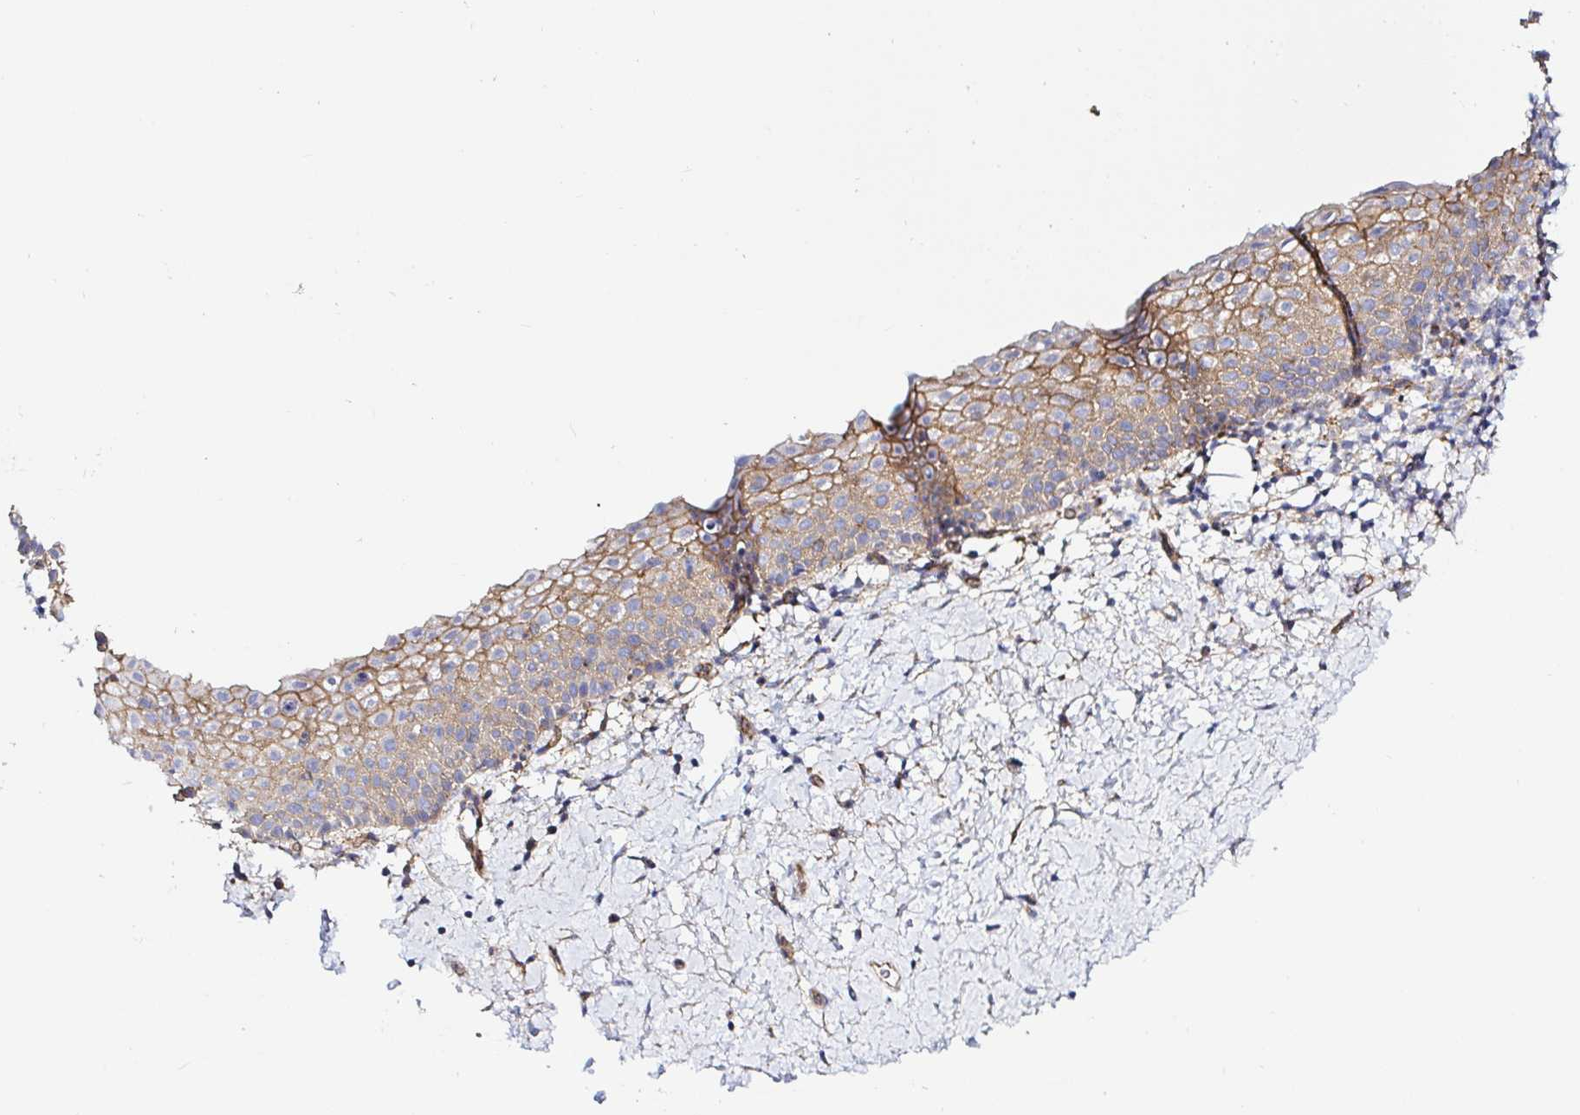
{"staining": {"intensity": "moderate", "quantity": "<25%", "location": "cytoplasmic/membranous"}, "tissue": "vagina", "cell_type": "Squamous epithelial cells", "image_type": "normal", "snomed": [{"axis": "morphology", "description": "Normal tissue, NOS"}, {"axis": "topography", "description": "Vagina"}], "caption": "A brown stain labels moderate cytoplasmic/membranous positivity of a protein in squamous epithelial cells of normal vagina. The staining was performed using DAB (3,3'-diaminobenzidine), with brown indicating positive protein expression. Nuclei are stained blue with hematoxylin.", "gene": "ARL4D", "patient": {"sex": "female", "age": 61}}